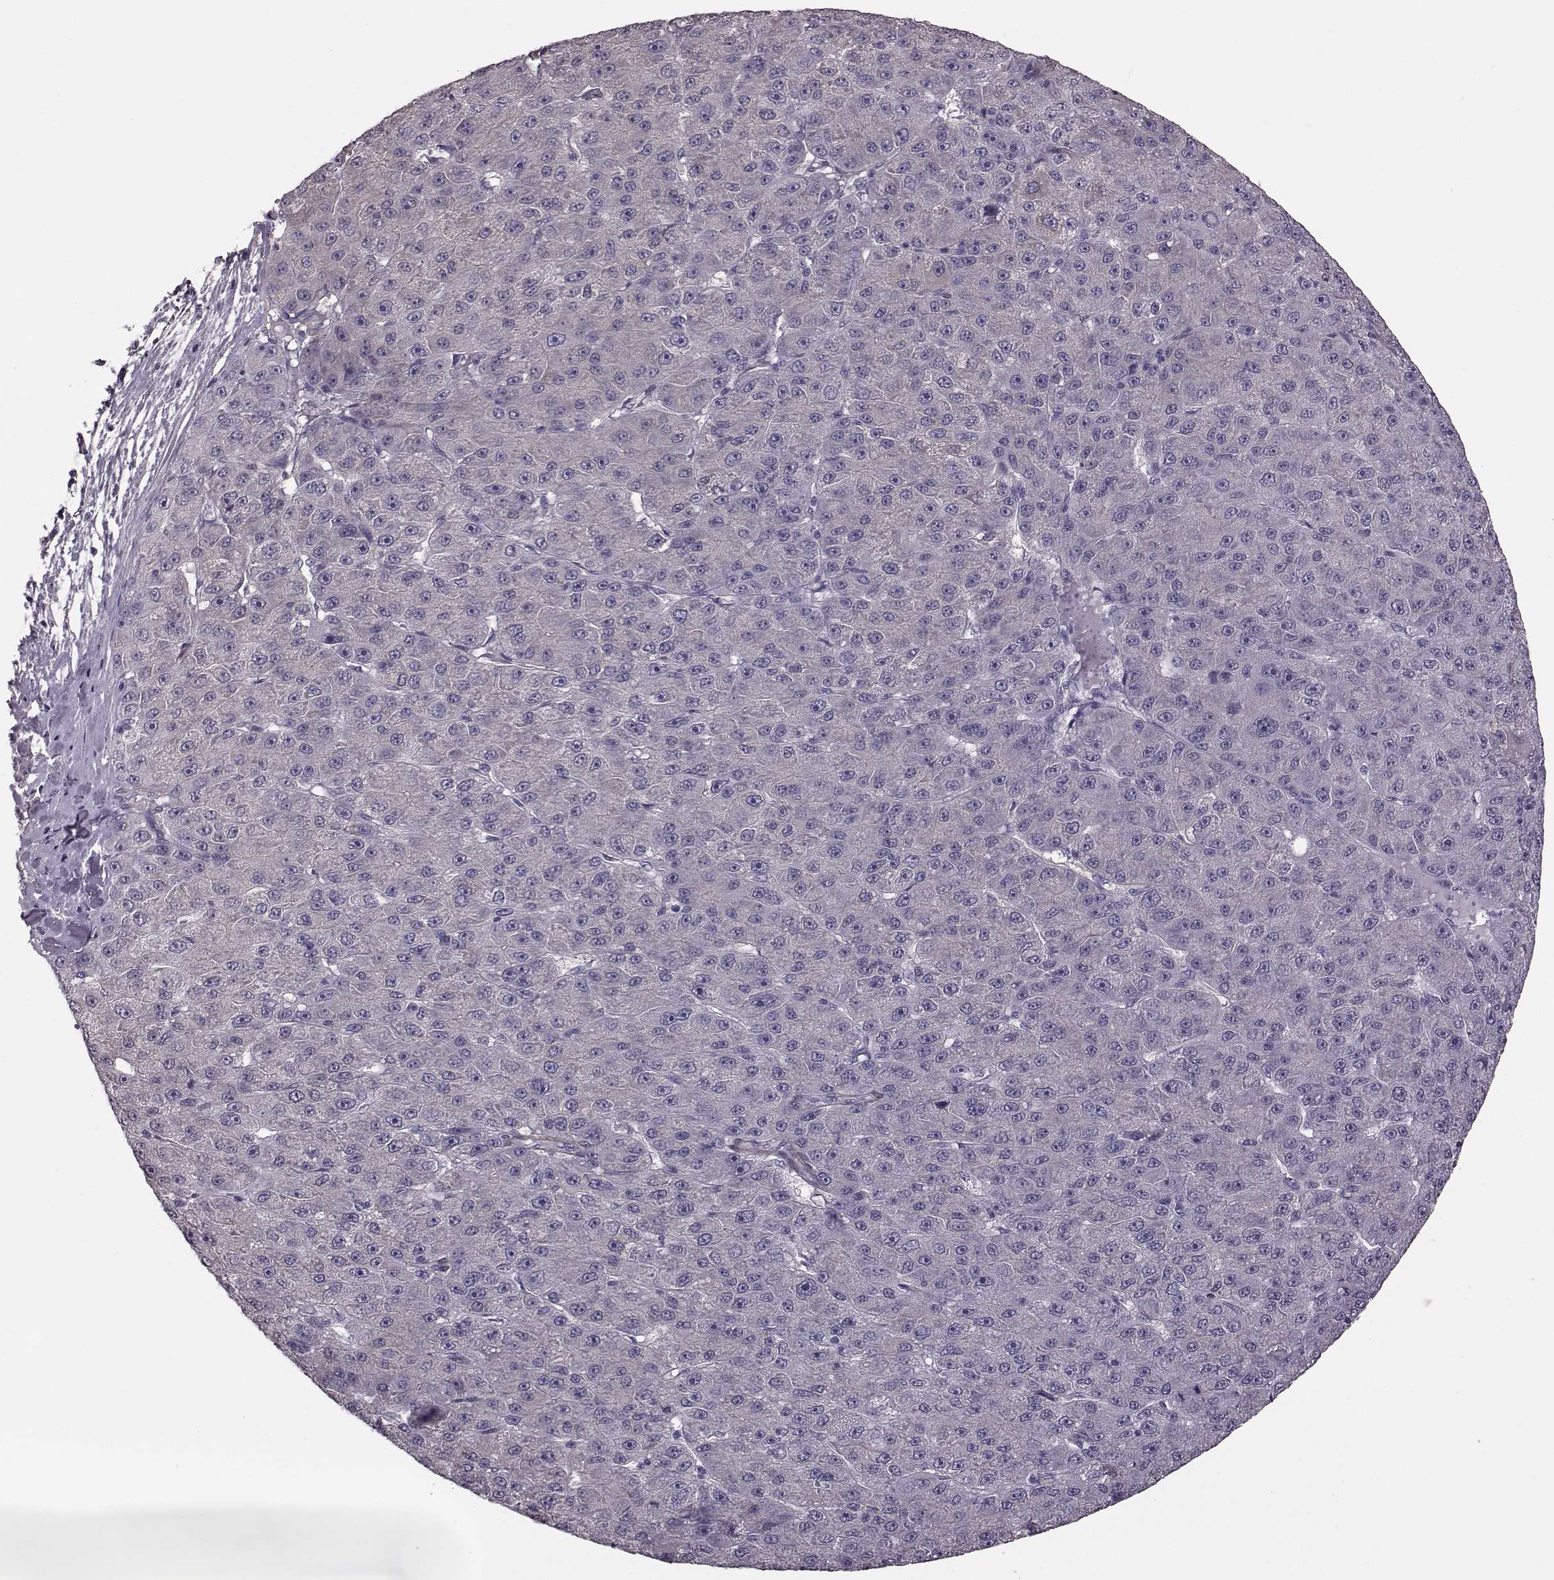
{"staining": {"intensity": "negative", "quantity": "none", "location": "none"}, "tissue": "liver cancer", "cell_type": "Tumor cells", "image_type": "cancer", "snomed": [{"axis": "morphology", "description": "Carcinoma, Hepatocellular, NOS"}, {"axis": "topography", "description": "Liver"}], "caption": "Tumor cells are negative for protein expression in human hepatocellular carcinoma (liver).", "gene": "GRK1", "patient": {"sex": "male", "age": 67}}